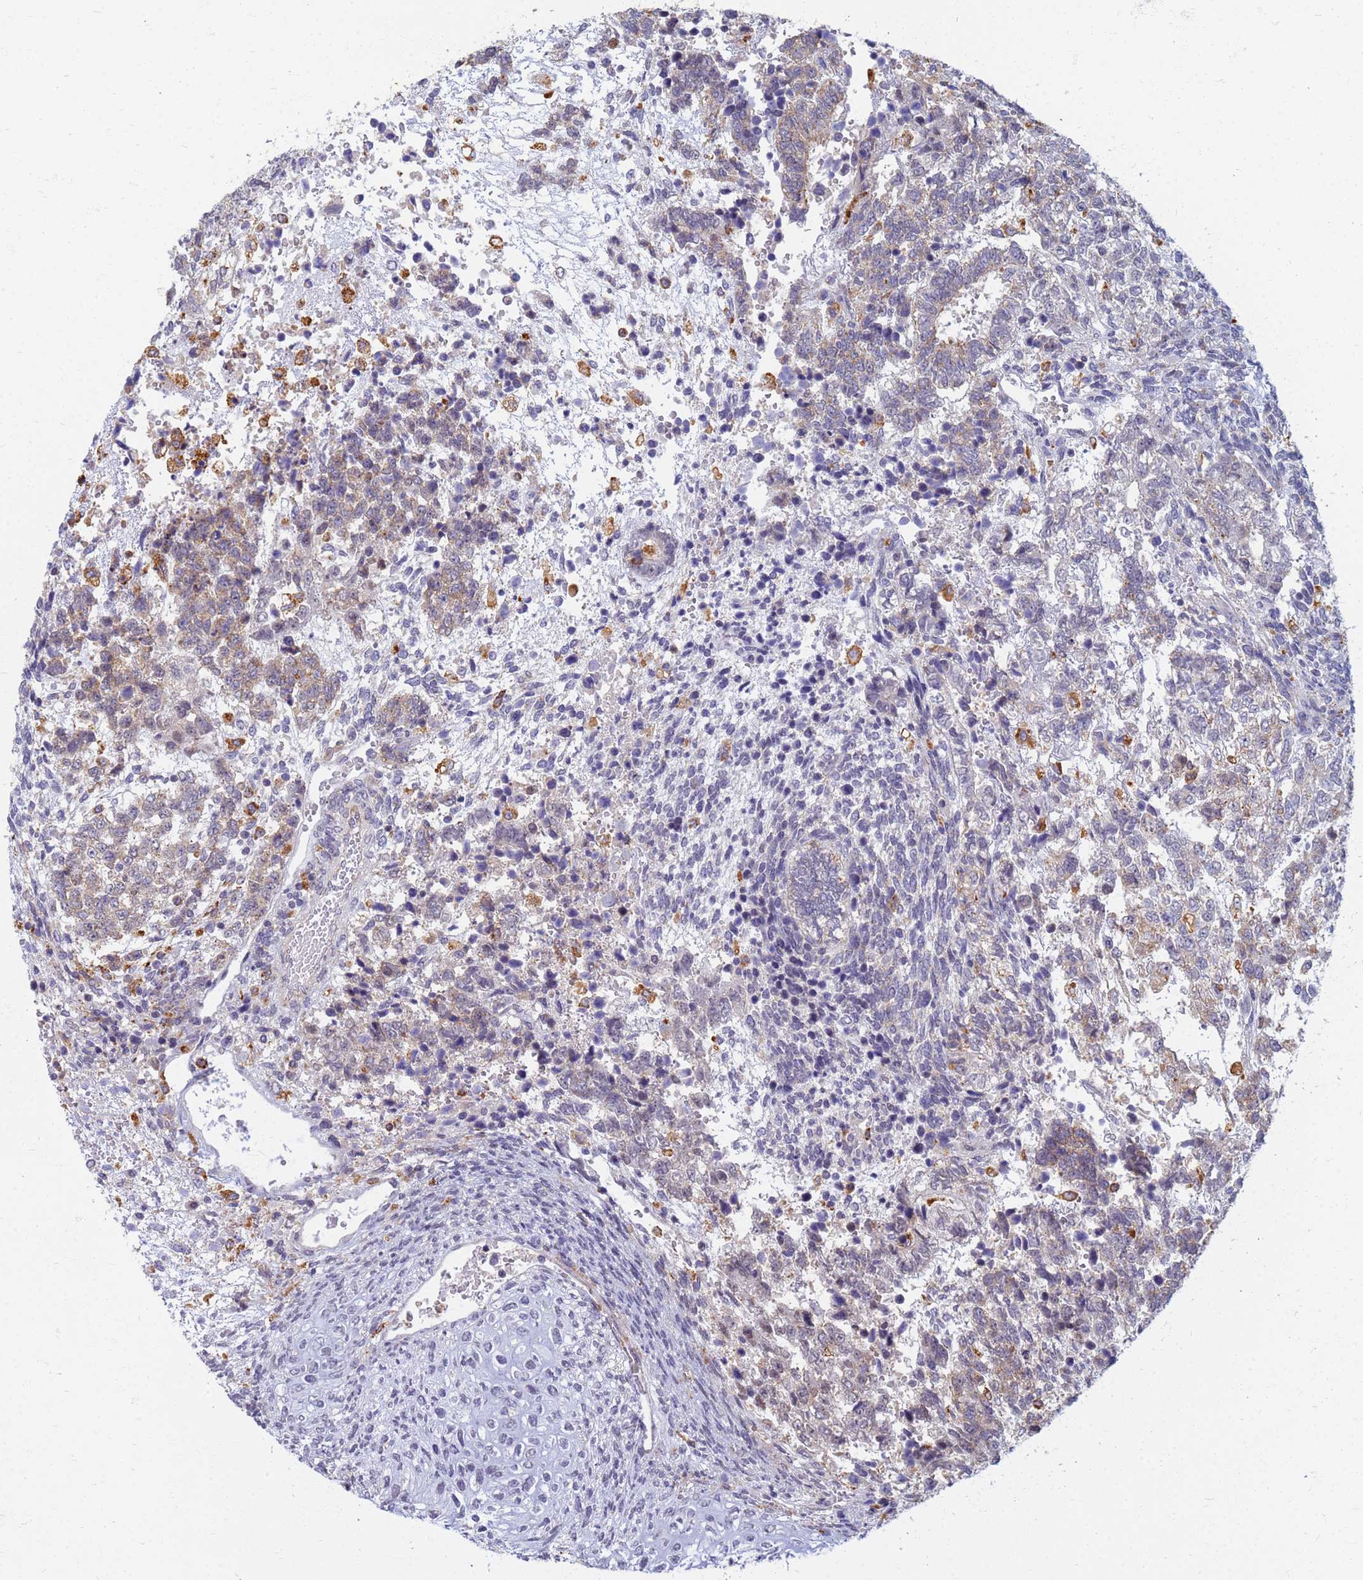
{"staining": {"intensity": "moderate", "quantity": "25%-75%", "location": "cytoplasmic/membranous"}, "tissue": "testis cancer", "cell_type": "Tumor cells", "image_type": "cancer", "snomed": [{"axis": "morphology", "description": "Carcinoma, Embryonal, NOS"}, {"axis": "topography", "description": "Testis"}], "caption": "DAB immunohistochemical staining of testis cancer (embryonal carcinoma) demonstrates moderate cytoplasmic/membranous protein staining in approximately 25%-75% of tumor cells.", "gene": "ATP6V1E1", "patient": {"sex": "male", "age": 23}}